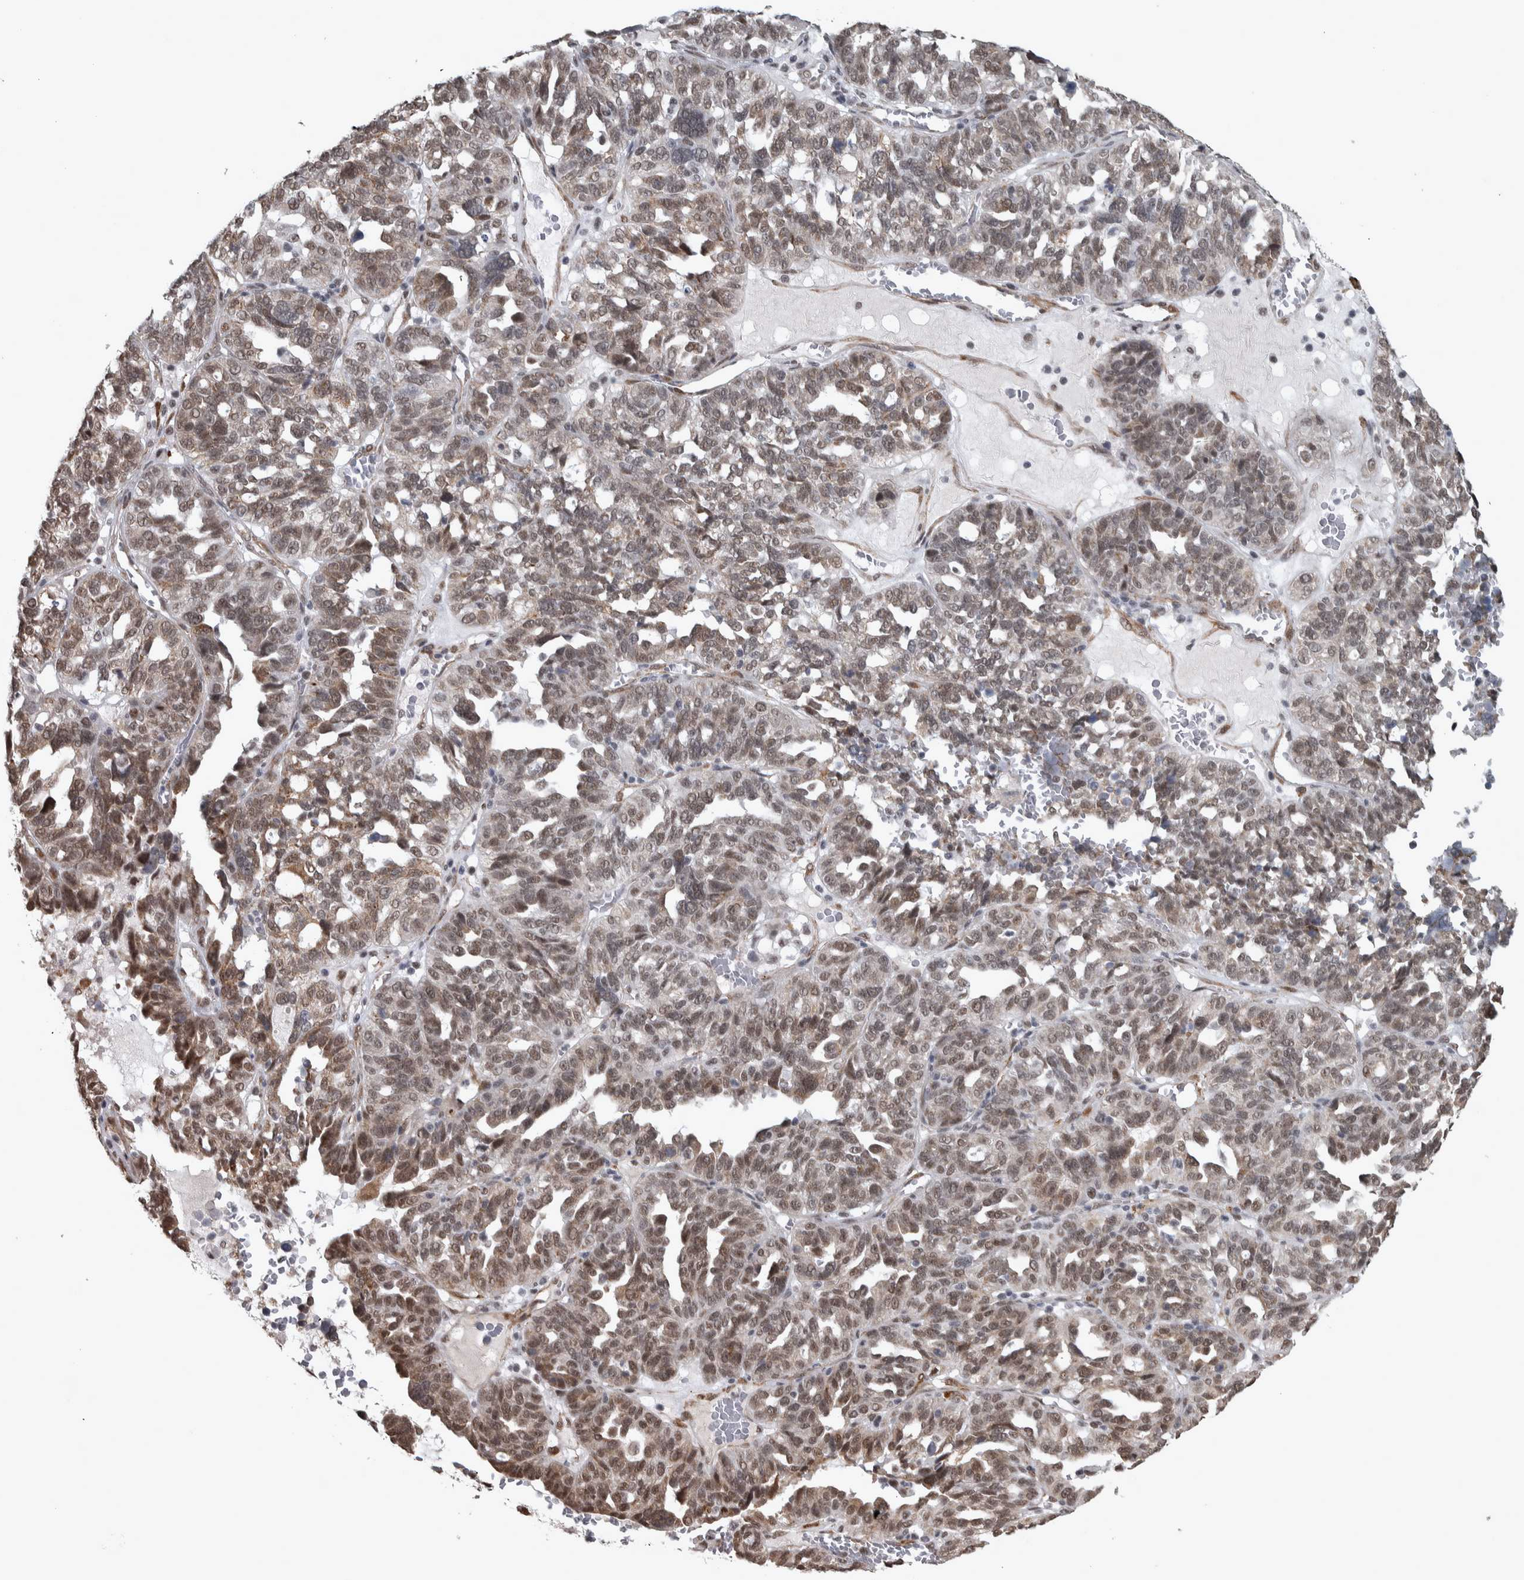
{"staining": {"intensity": "moderate", "quantity": ">75%", "location": "nuclear"}, "tissue": "ovarian cancer", "cell_type": "Tumor cells", "image_type": "cancer", "snomed": [{"axis": "morphology", "description": "Cystadenocarcinoma, serous, NOS"}, {"axis": "topography", "description": "Ovary"}], "caption": "Ovarian cancer stained with a protein marker displays moderate staining in tumor cells.", "gene": "DDX42", "patient": {"sex": "female", "age": 59}}